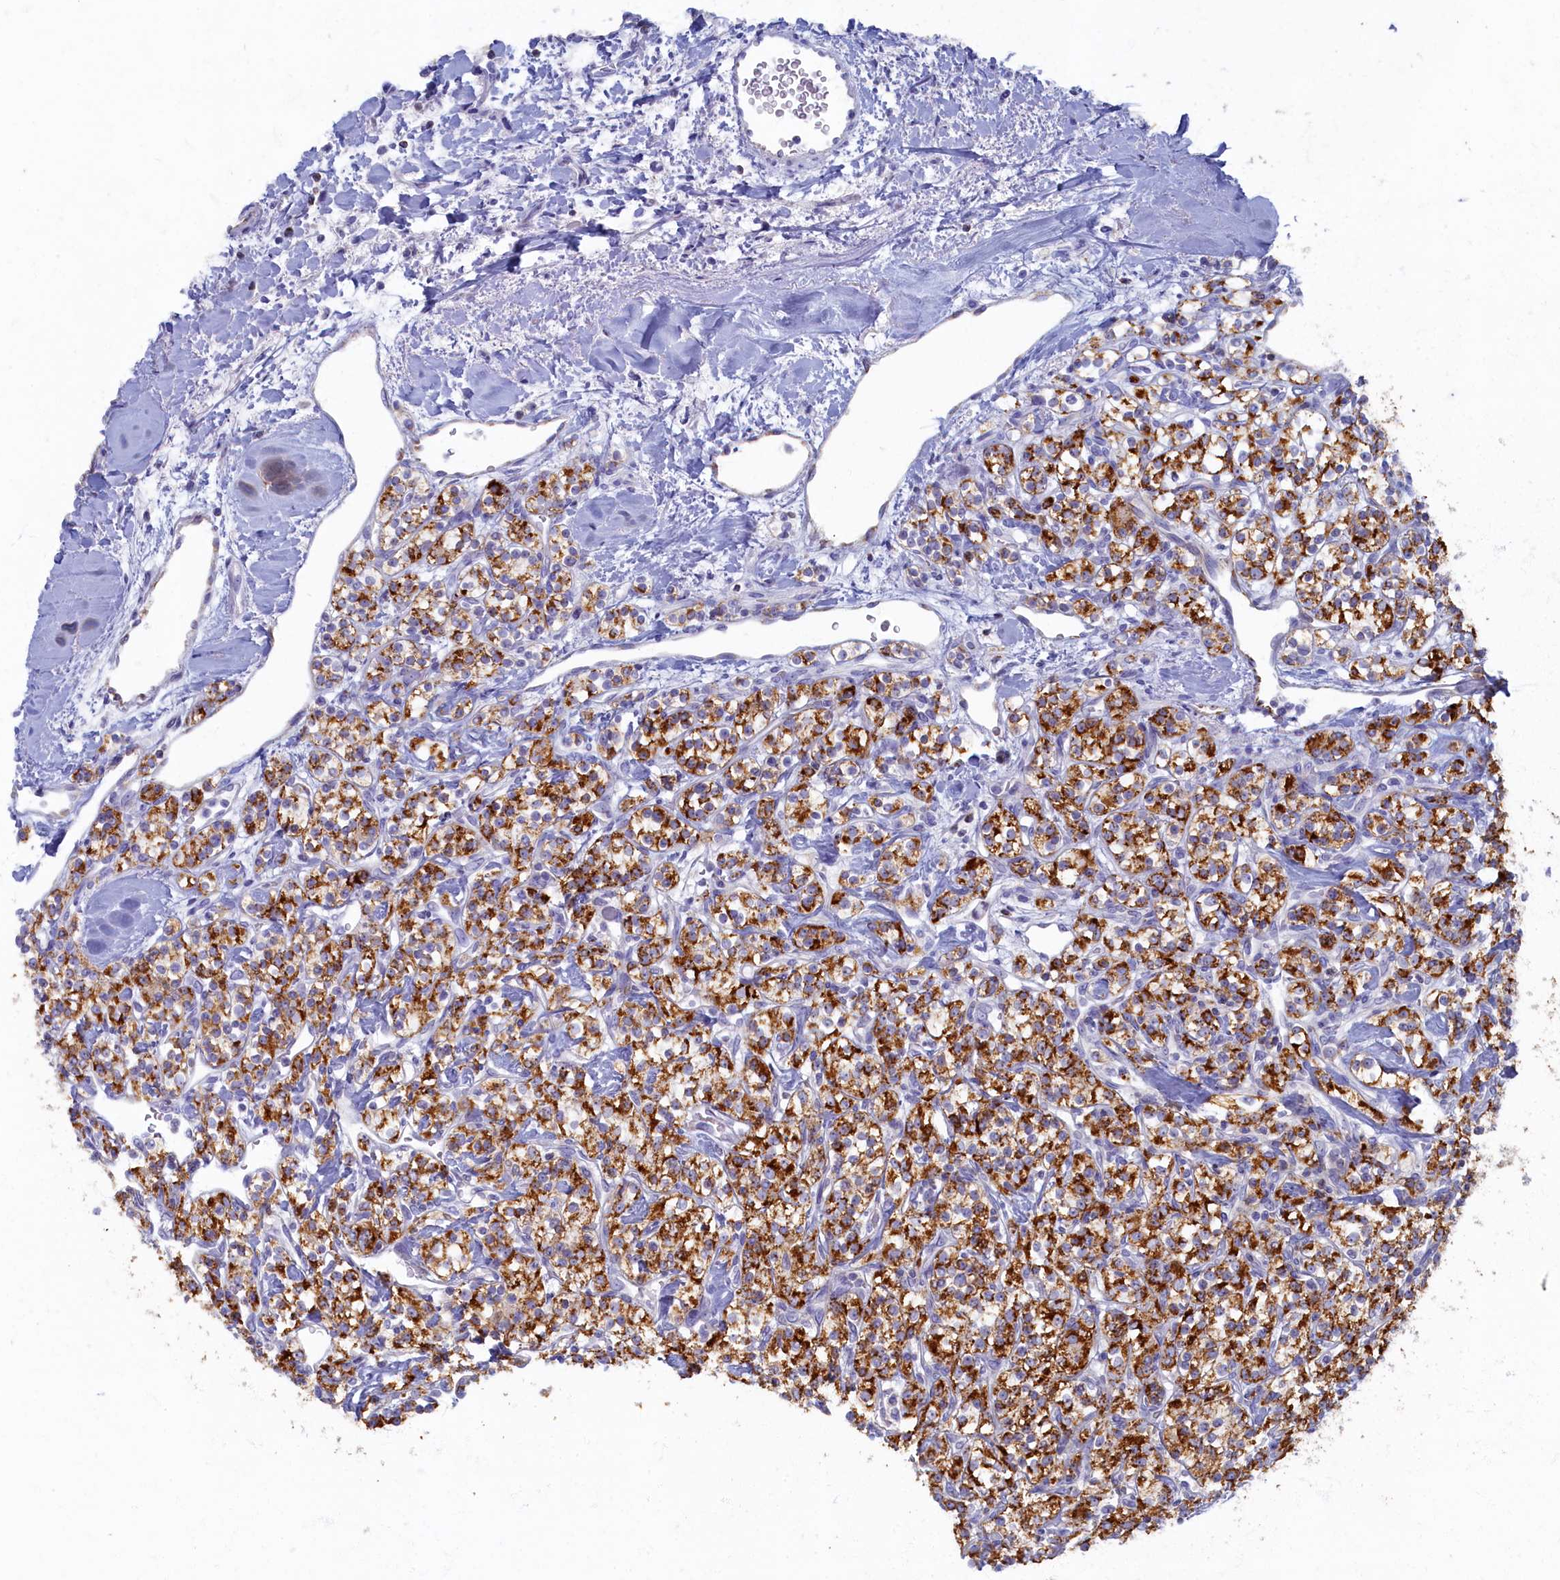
{"staining": {"intensity": "strong", "quantity": ">75%", "location": "cytoplasmic/membranous"}, "tissue": "renal cancer", "cell_type": "Tumor cells", "image_type": "cancer", "snomed": [{"axis": "morphology", "description": "Adenocarcinoma, NOS"}, {"axis": "topography", "description": "Kidney"}], "caption": "Immunohistochemistry (DAB (3,3'-diaminobenzidine)) staining of adenocarcinoma (renal) demonstrates strong cytoplasmic/membranous protein positivity in approximately >75% of tumor cells.", "gene": "OCIAD2", "patient": {"sex": "male", "age": 77}}